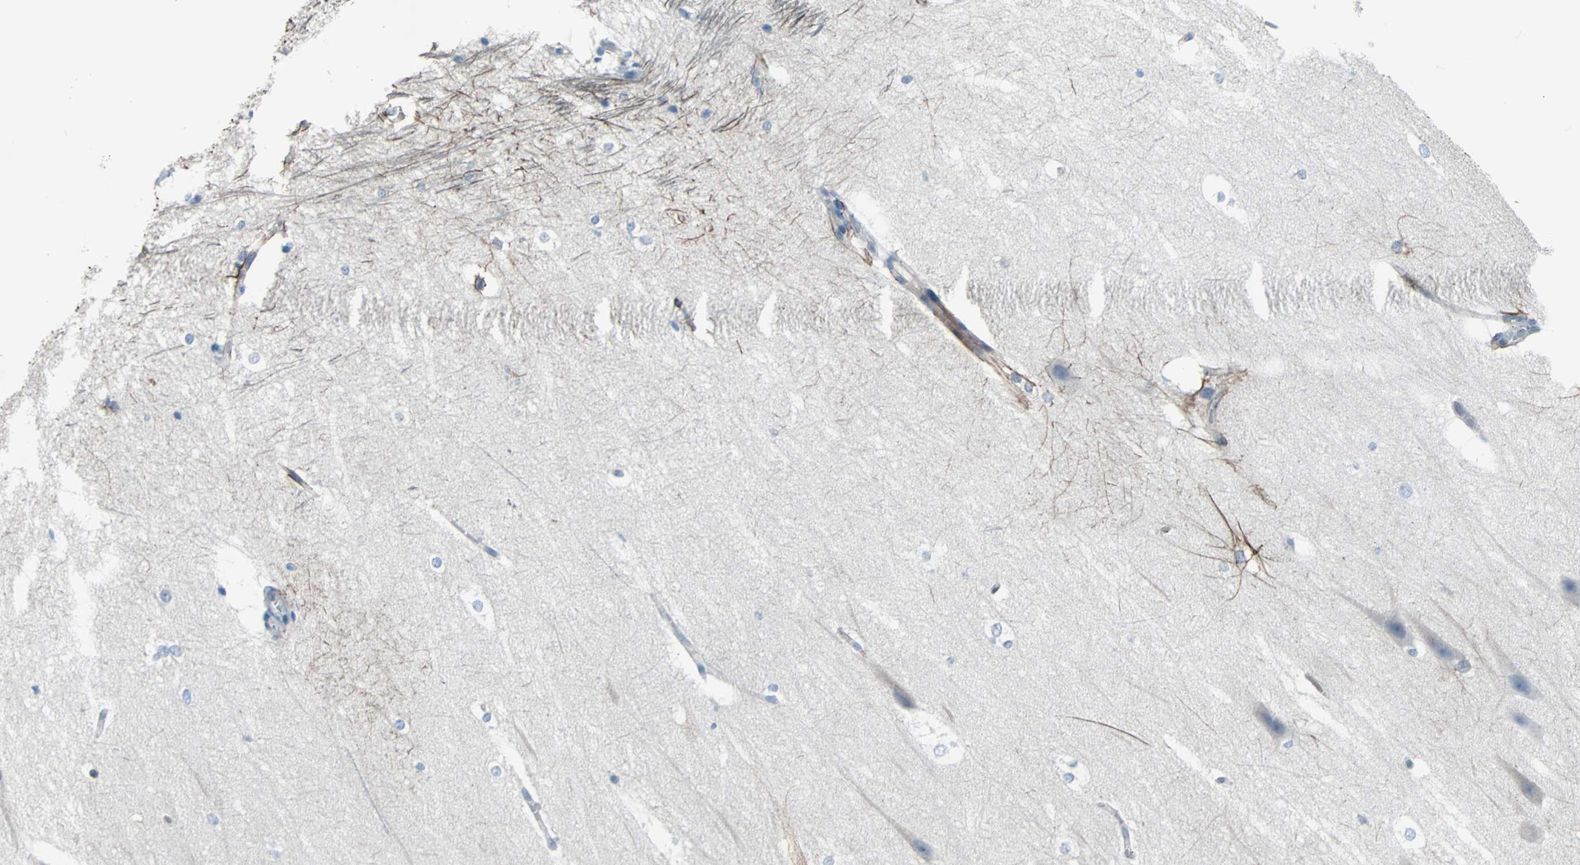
{"staining": {"intensity": "negative", "quantity": "none", "location": "none"}, "tissue": "hippocampus", "cell_type": "Glial cells", "image_type": "normal", "snomed": [{"axis": "morphology", "description": "Normal tissue, NOS"}, {"axis": "topography", "description": "Hippocampus"}], "caption": "DAB immunohistochemical staining of normal human hippocampus demonstrates no significant expression in glial cells.", "gene": "KRT7", "patient": {"sex": "female", "age": 19}}